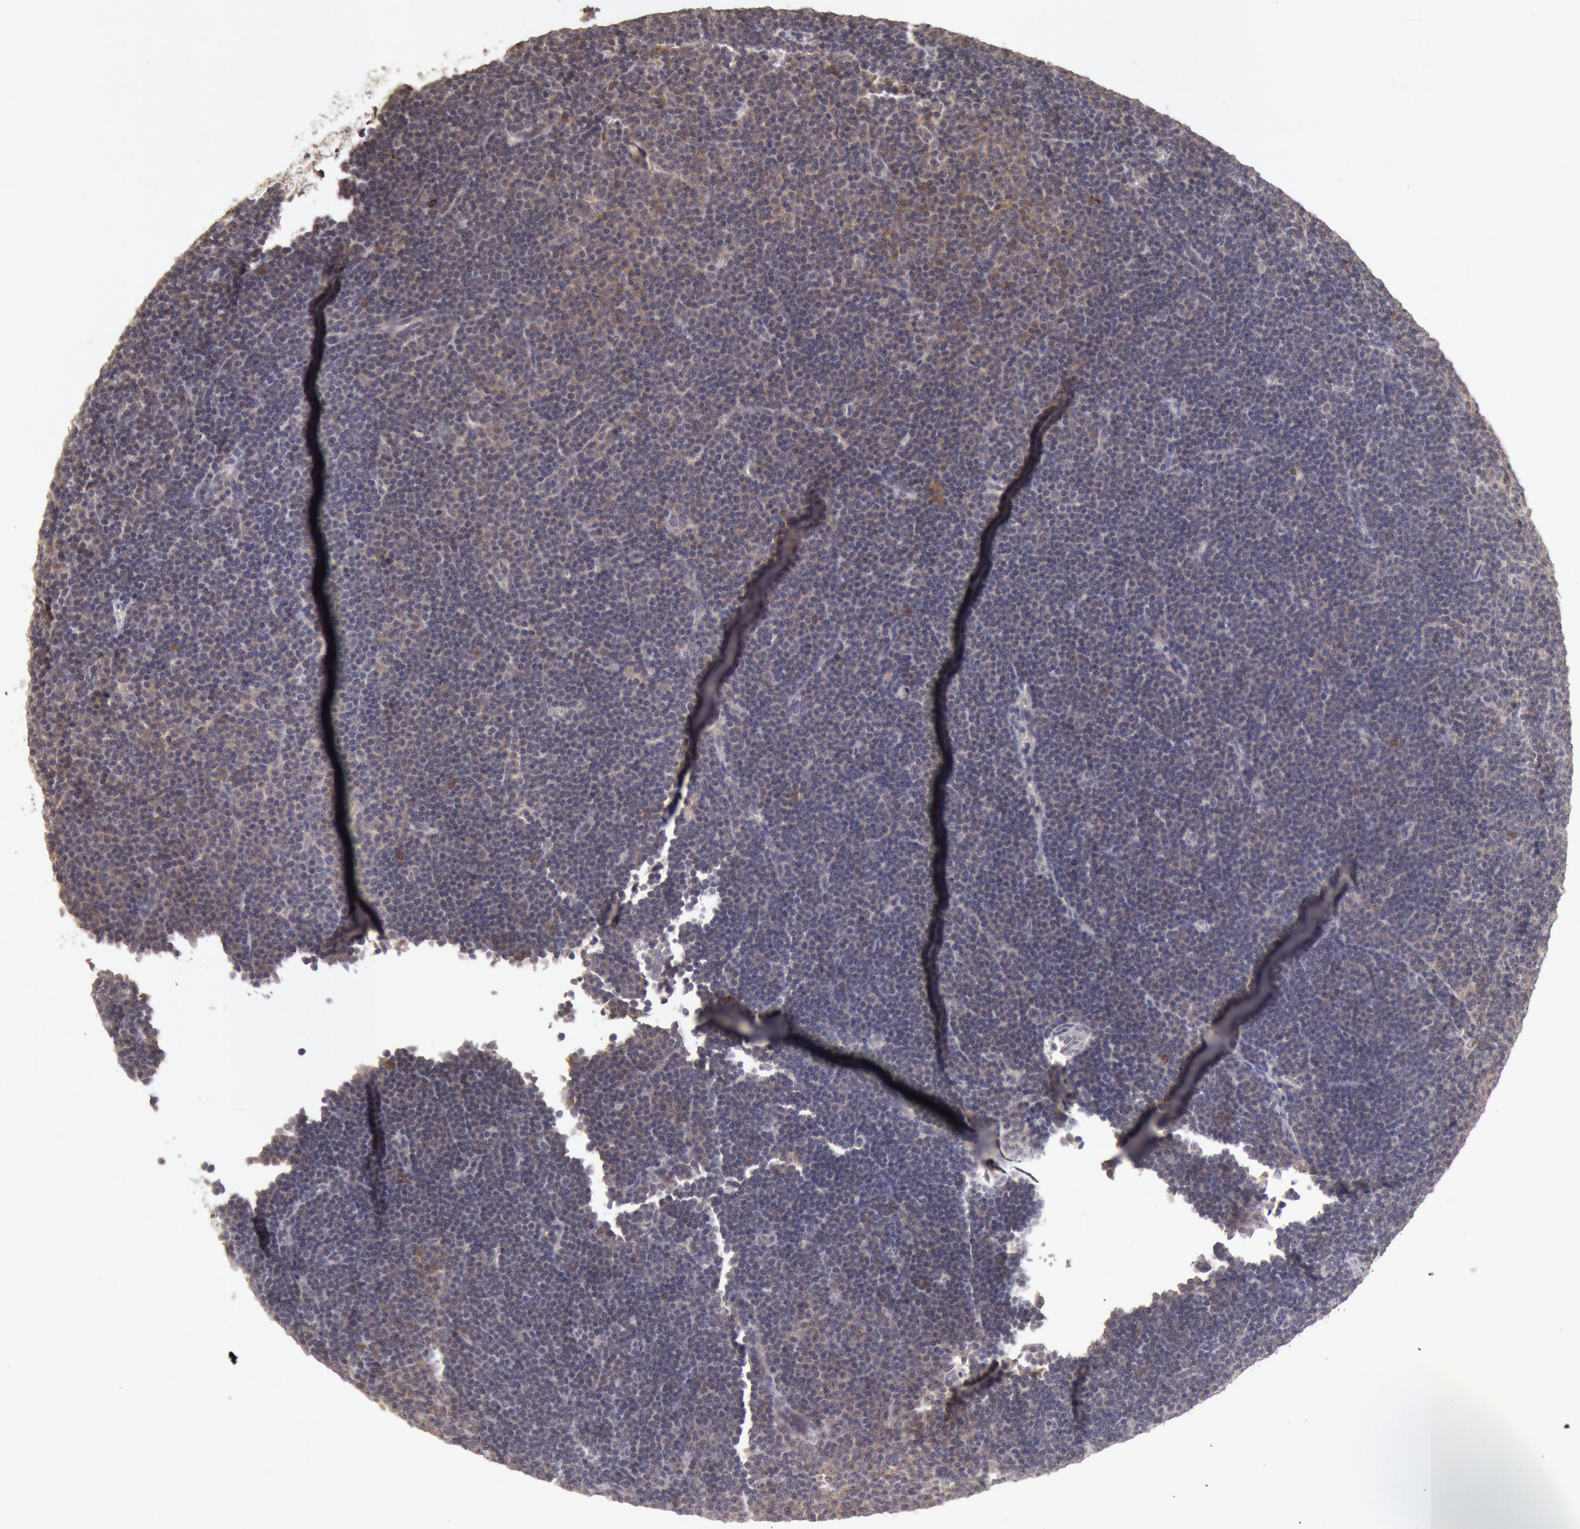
{"staining": {"intensity": "negative", "quantity": "none", "location": "none"}, "tissue": "lymphoma", "cell_type": "Tumor cells", "image_type": "cancer", "snomed": [{"axis": "morphology", "description": "Malignant lymphoma, non-Hodgkin's type, Low grade"}, {"axis": "topography", "description": "Lymph node"}], "caption": "The photomicrograph exhibits no significant staining in tumor cells of lymphoma. Brightfield microscopy of immunohistochemistry (IHC) stained with DAB (3,3'-diaminobenzidine) (brown) and hematoxylin (blue), captured at high magnification.", "gene": "ZFP36L1", "patient": {"sex": "male", "age": 57}}